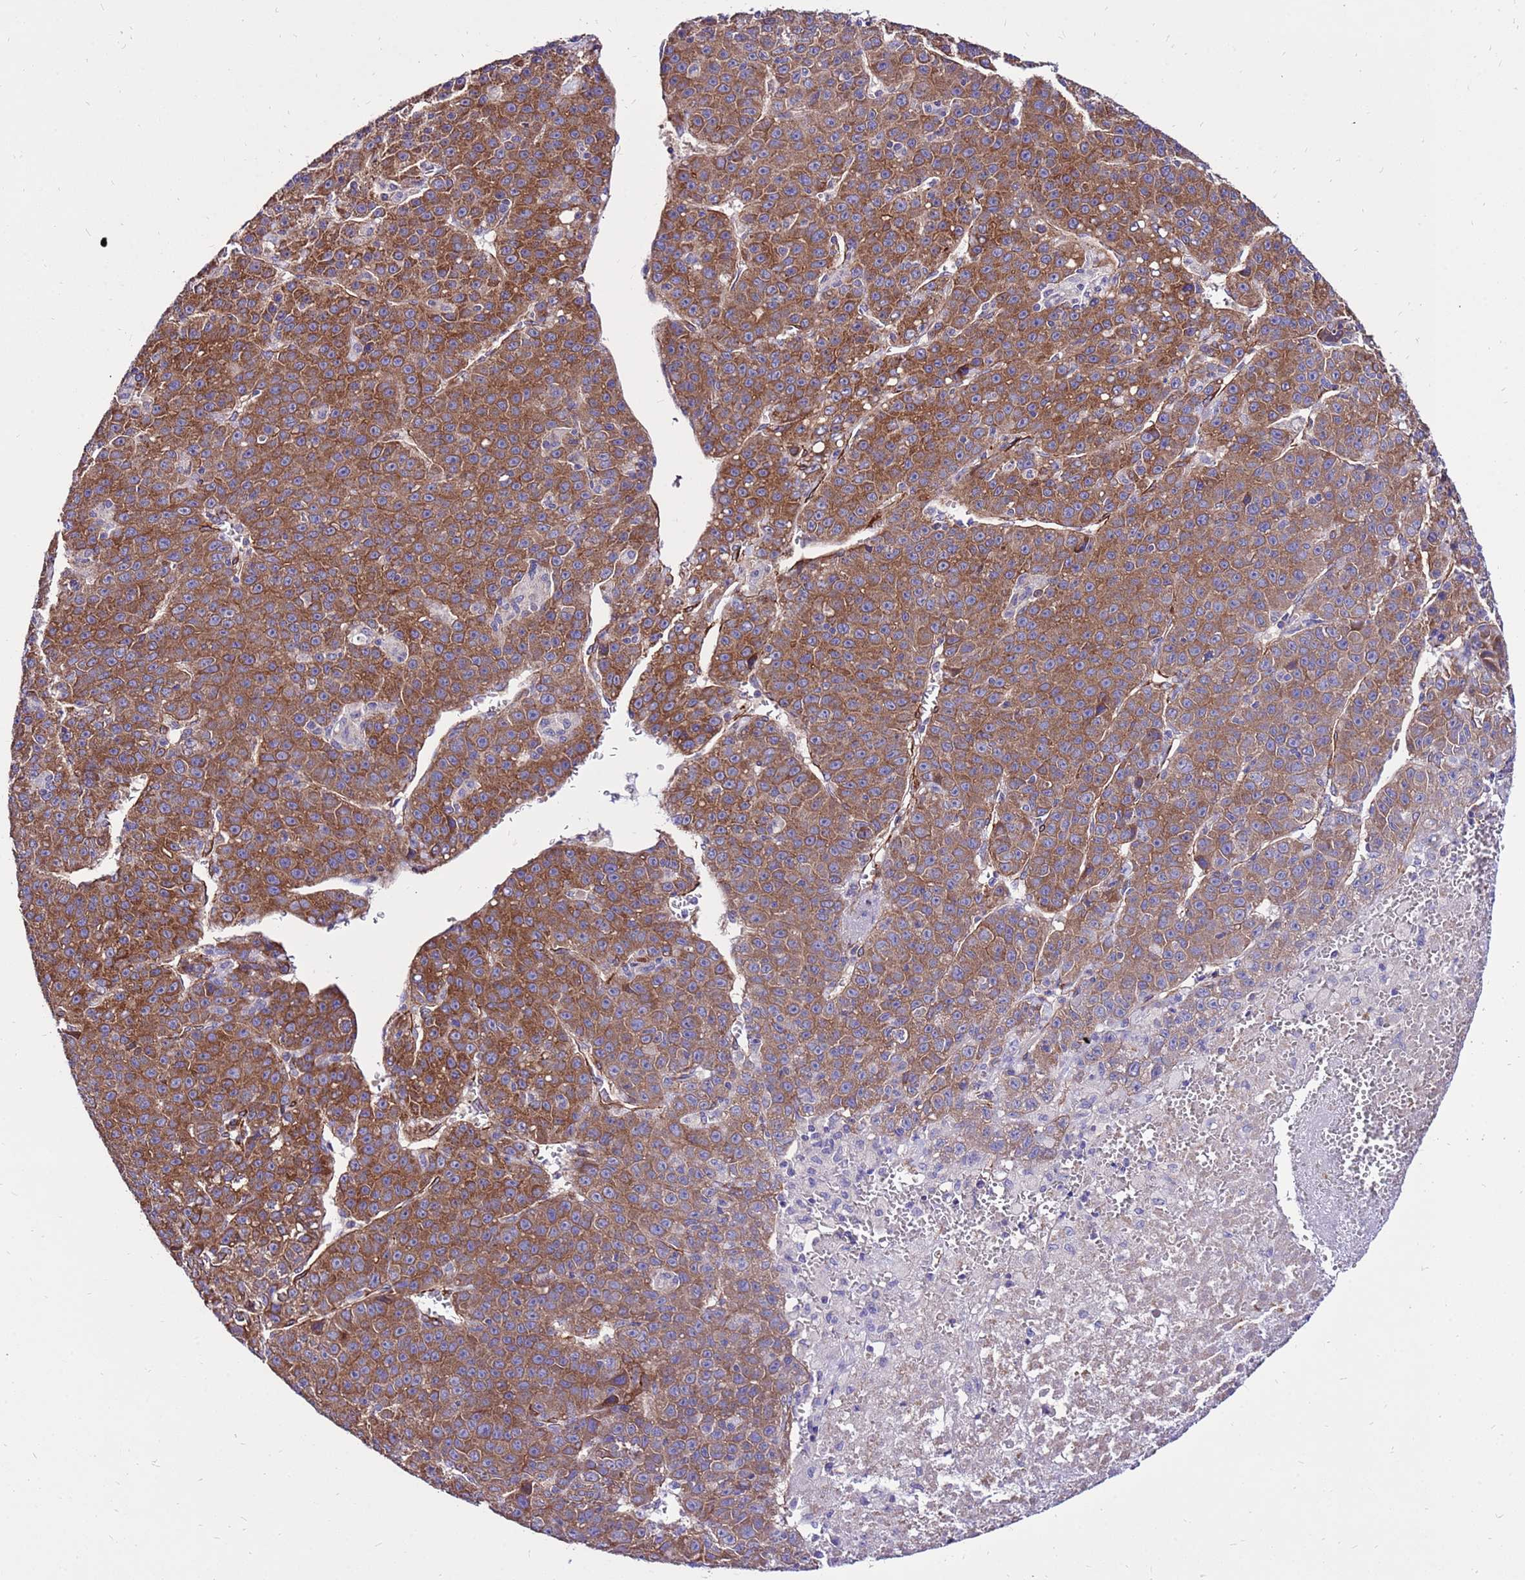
{"staining": {"intensity": "strong", "quantity": ">75%", "location": "cytoplasmic/membranous"}, "tissue": "liver cancer", "cell_type": "Tumor cells", "image_type": "cancer", "snomed": [{"axis": "morphology", "description": "Carcinoma, Hepatocellular, NOS"}, {"axis": "topography", "description": "Liver"}], "caption": "This is an image of immunohistochemistry staining of liver hepatocellular carcinoma, which shows strong positivity in the cytoplasmic/membranous of tumor cells.", "gene": "EI24", "patient": {"sex": "female", "age": 53}}